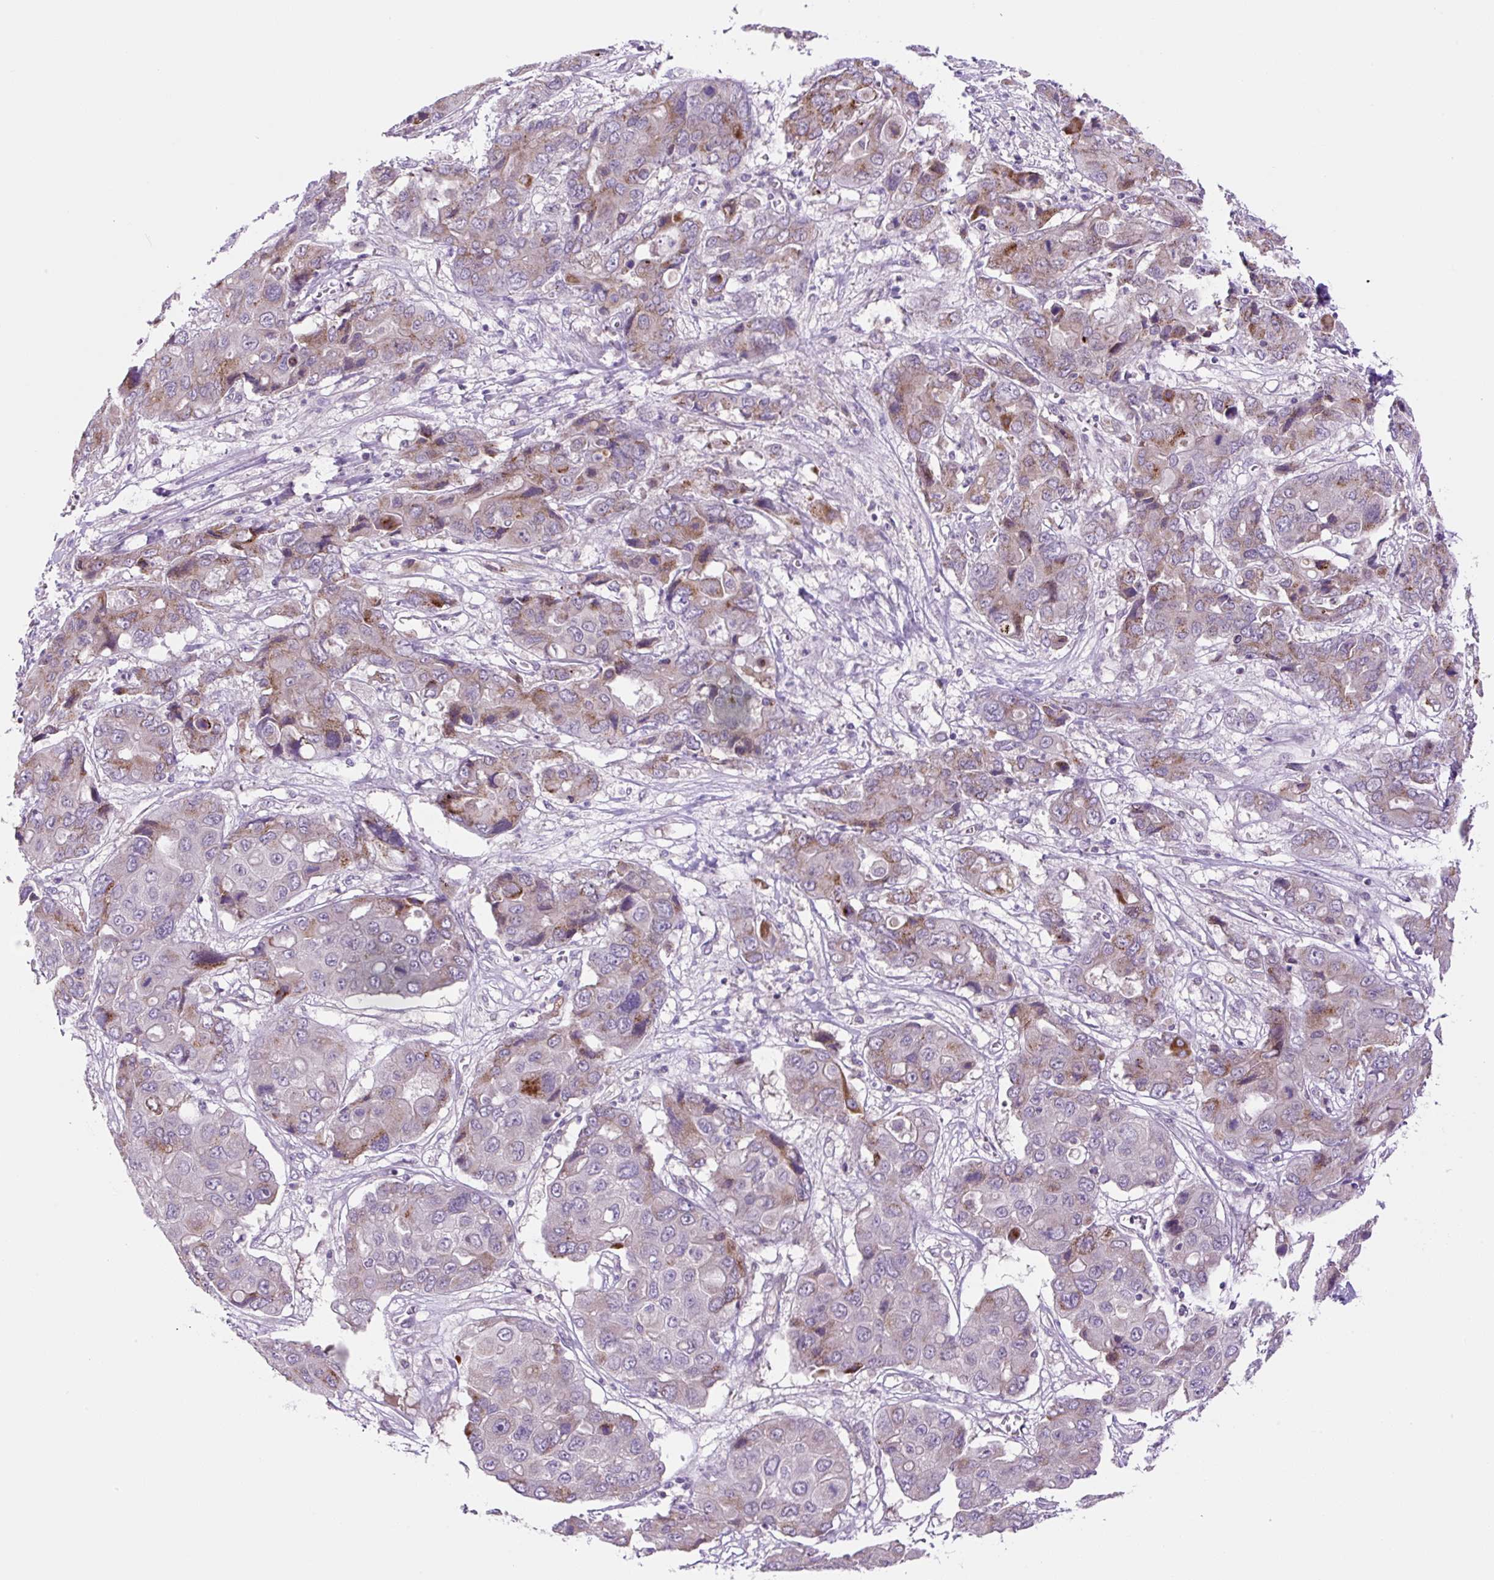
{"staining": {"intensity": "moderate", "quantity": "<25%", "location": "cytoplasmic/membranous"}, "tissue": "liver cancer", "cell_type": "Tumor cells", "image_type": "cancer", "snomed": [{"axis": "morphology", "description": "Cholangiocarcinoma"}, {"axis": "topography", "description": "Liver"}], "caption": "Immunohistochemistry (IHC) (DAB (3,3'-diaminobenzidine)) staining of liver cholangiocarcinoma displays moderate cytoplasmic/membranous protein staining in approximately <25% of tumor cells. The staining is performed using DAB brown chromogen to label protein expression. The nuclei are counter-stained blue using hematoxylin.", "gene": "OGDHL", "patient": {"sex": "male", "age": 67}}